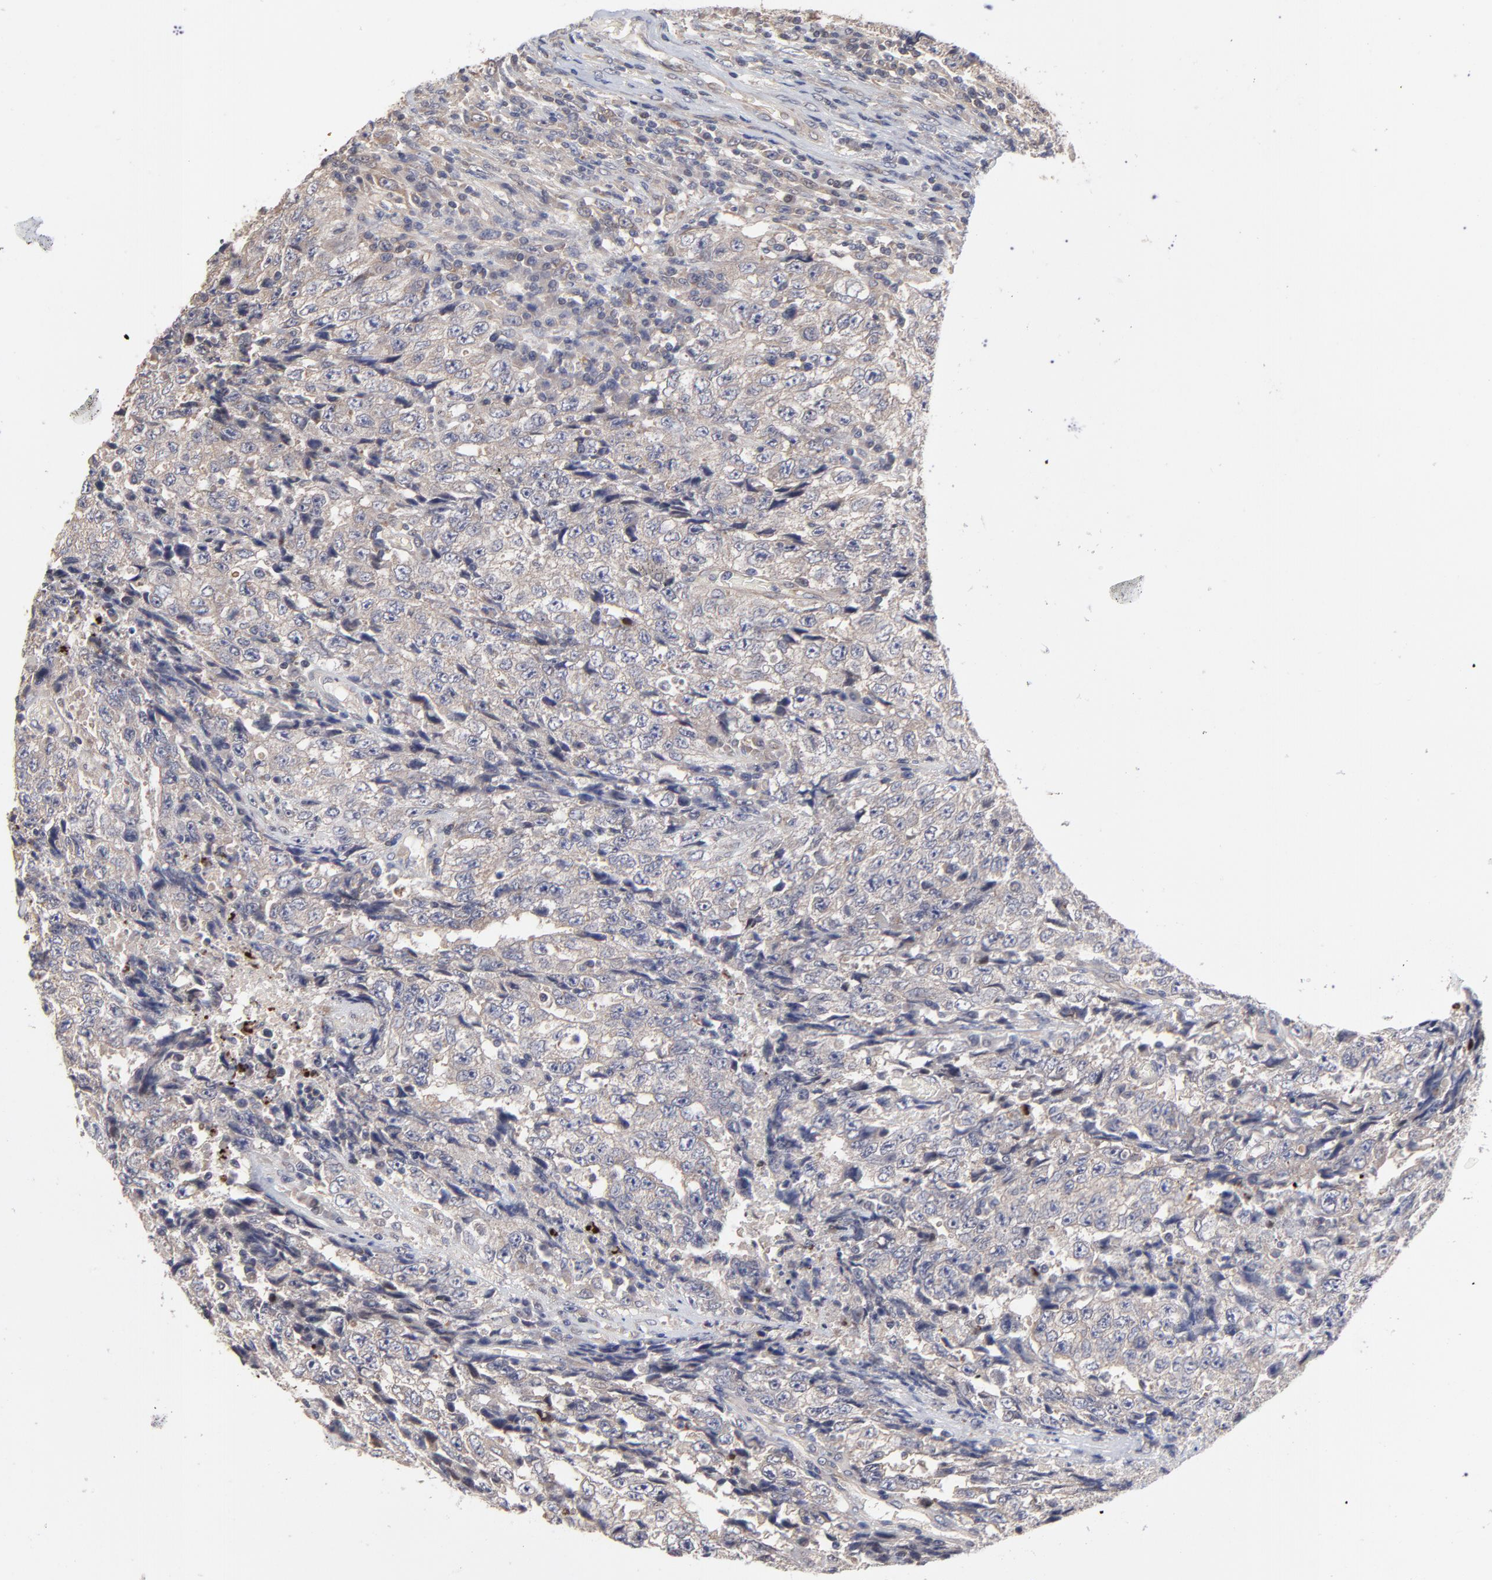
{"staining": {"intensity": "weak", "quantity": ">75%", "location": "cytoplasmic/membranous"}, "tissue": "testis cancer", "cell_type": "Tumor cells", "image_type": "cancer", "snomed": [{"axis": "morphology", "description": "Necrosis, NOS"}, {"axis": "morphology", "description": "Carcinoma, Embryonal, NOS"}, {"axis": "topography", "description": "Testis"}], "caption": "Human embryonal carcinoma (testis) stained with a protein marker shows weak staining in tumor cells.", "gene": "ZNF157", "patient": {"sex": "male", "age": 19}}